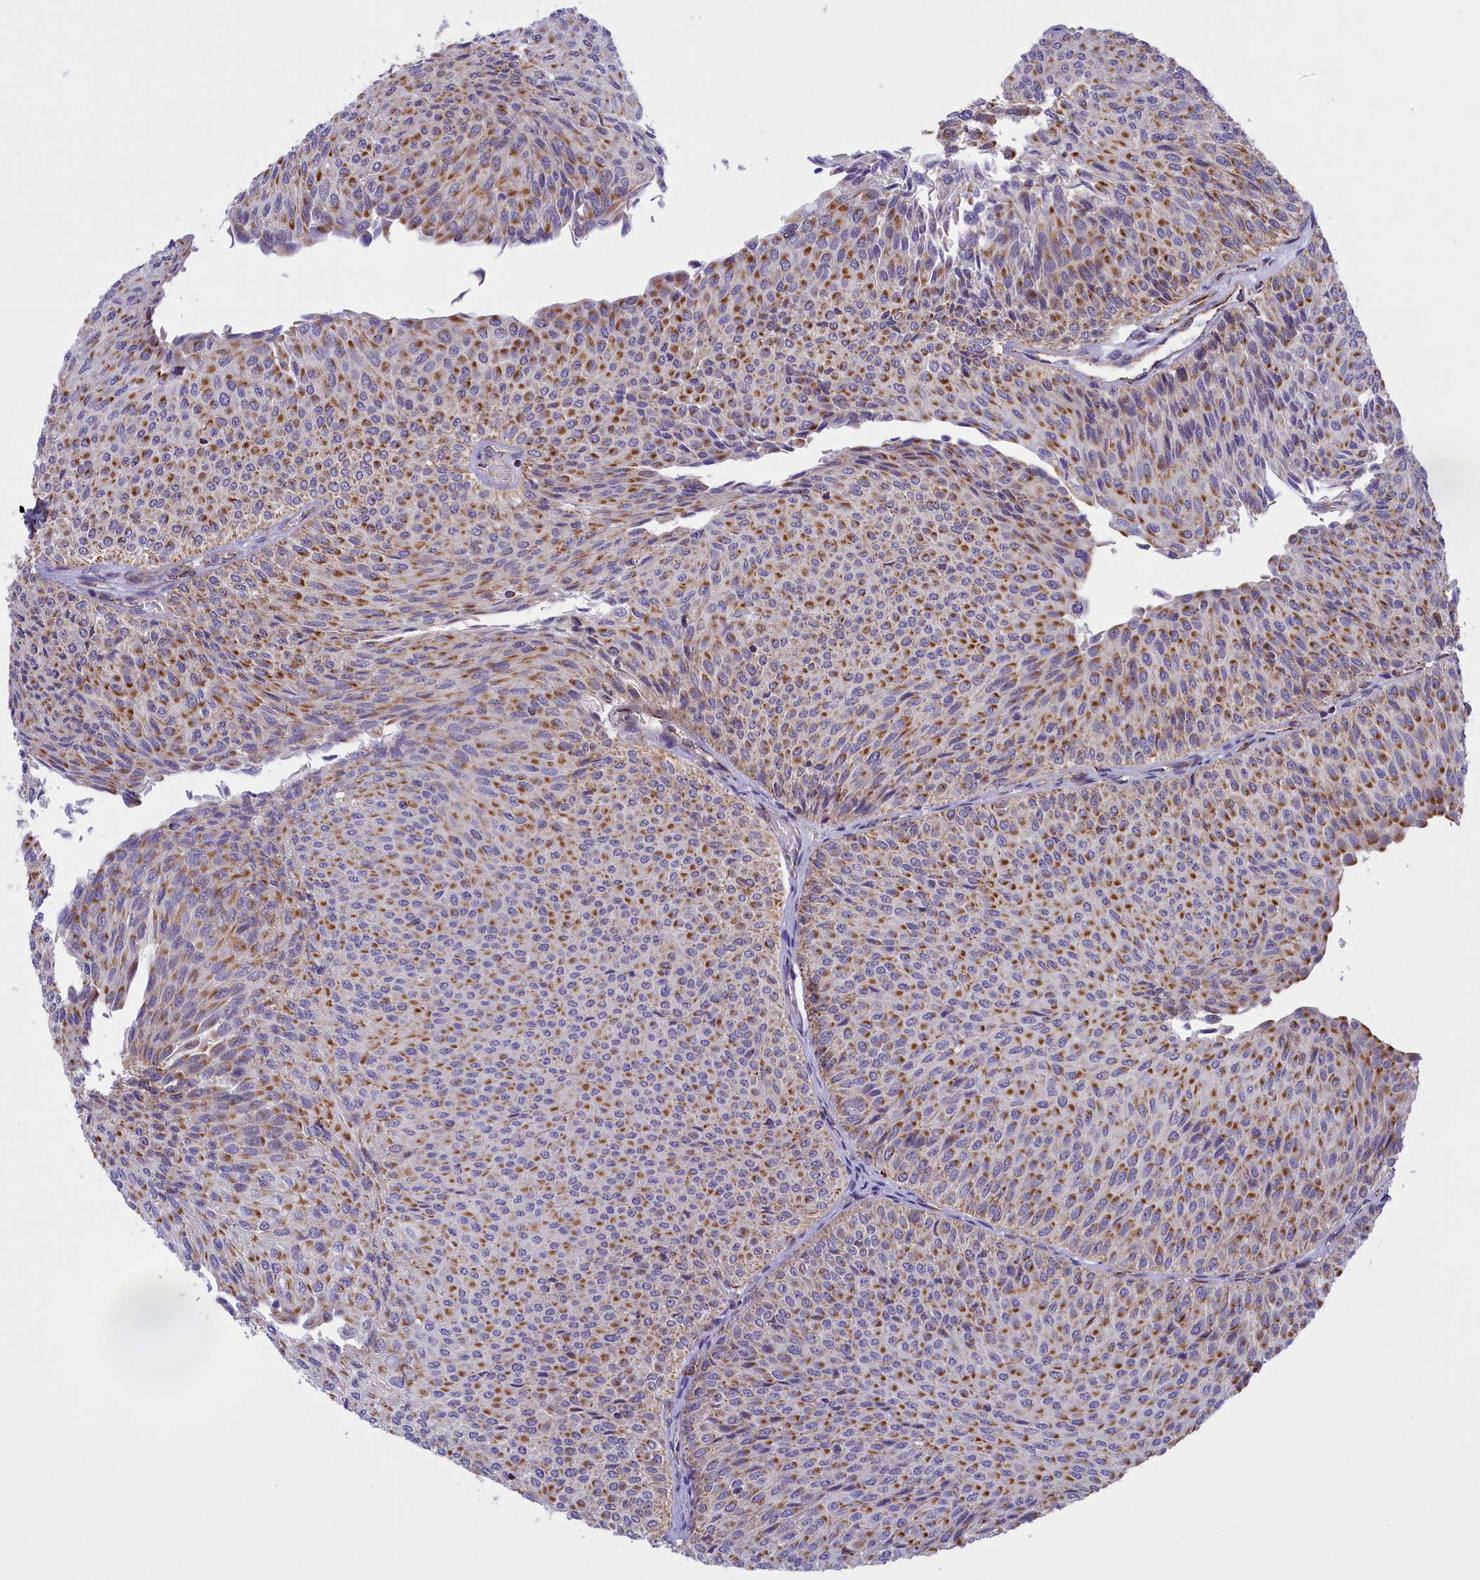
{"staining": {"intensity": "moderate", "quantity": ">75%", "location": "cytoplasmic/membranous"}, "tissue": "urothelial cancer", "cell_type": "Tumor cells", "image_type": "cancer", "snomed": [{"axis": "morphology", "description": "Urothelial carcinoma, Low grade"}, {"axis": "topography", "description": "Urinary bladder"}], "caption": "There is medium levels of moderate cytoplasmic/membranous positivity in tumor cells of low-grade urothelial carcinoma, as demonstrated by immunohistochemical staining (brown color).", "gene": "FAM149B1", "patient": {"sex": "male", "age": 78}}